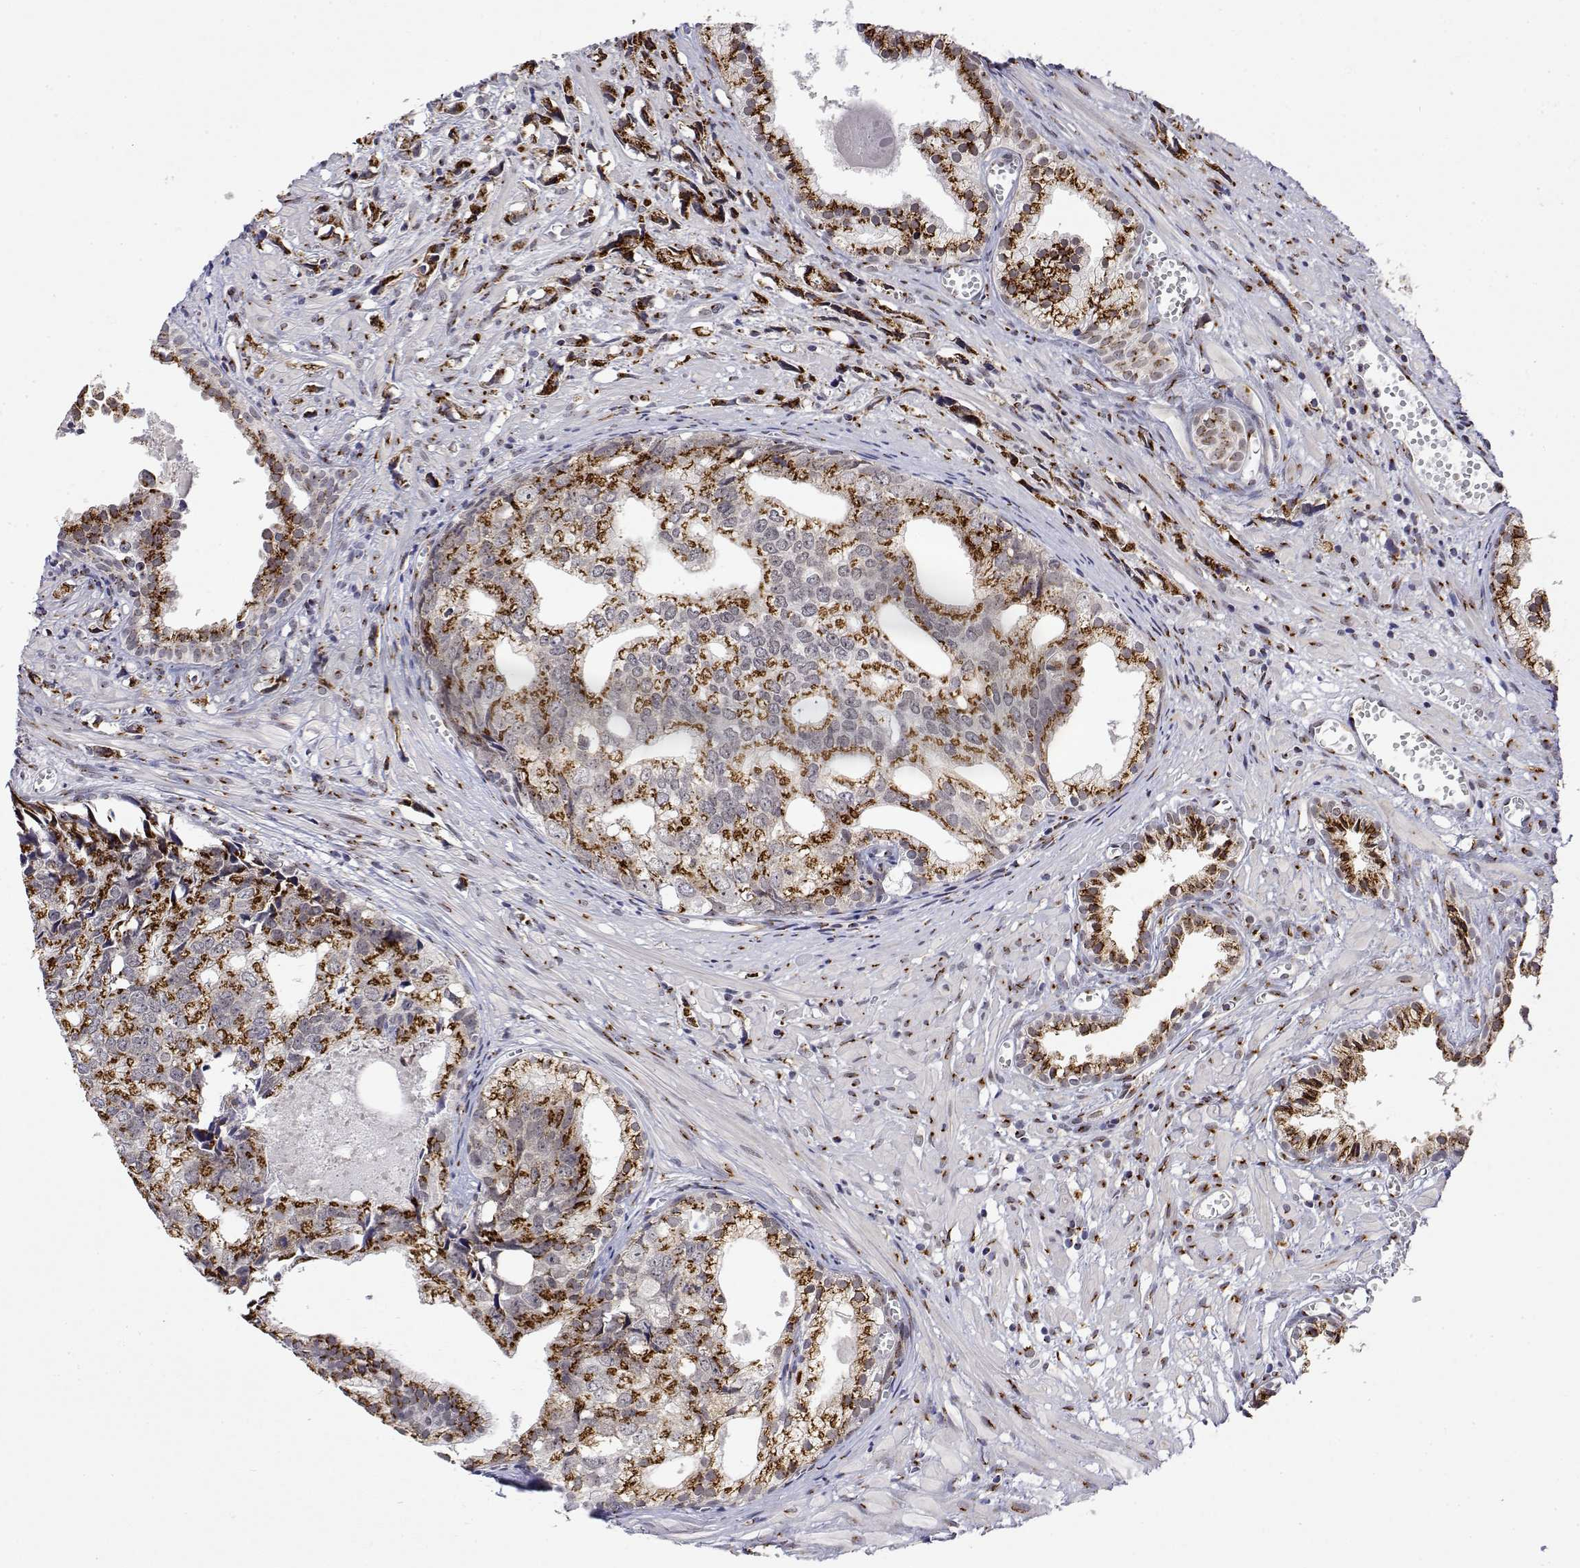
{"staining": {"intensity": "strong", "quantity": ">75%", "location": "cytoplasmic/membranous"}, "tissue": "prostate cancer", "cell_type": "Tumor cells", "image_type": "cancer", "snomed": [{"axis": "morphology", "description": "Adenocarcinoma, High grade"}, {"axis": "topography", "description": "Prostate"}], "caption": "Prostate cancer (high-grade adenocarcinoma) stained with DAB immunohistochemistry exhibits high levels of strong cytoplasmic/membranous expression in about >75% of tumor cells.", "gene": "YIPF3", "patient": {"sex": "male", "age": 58}}